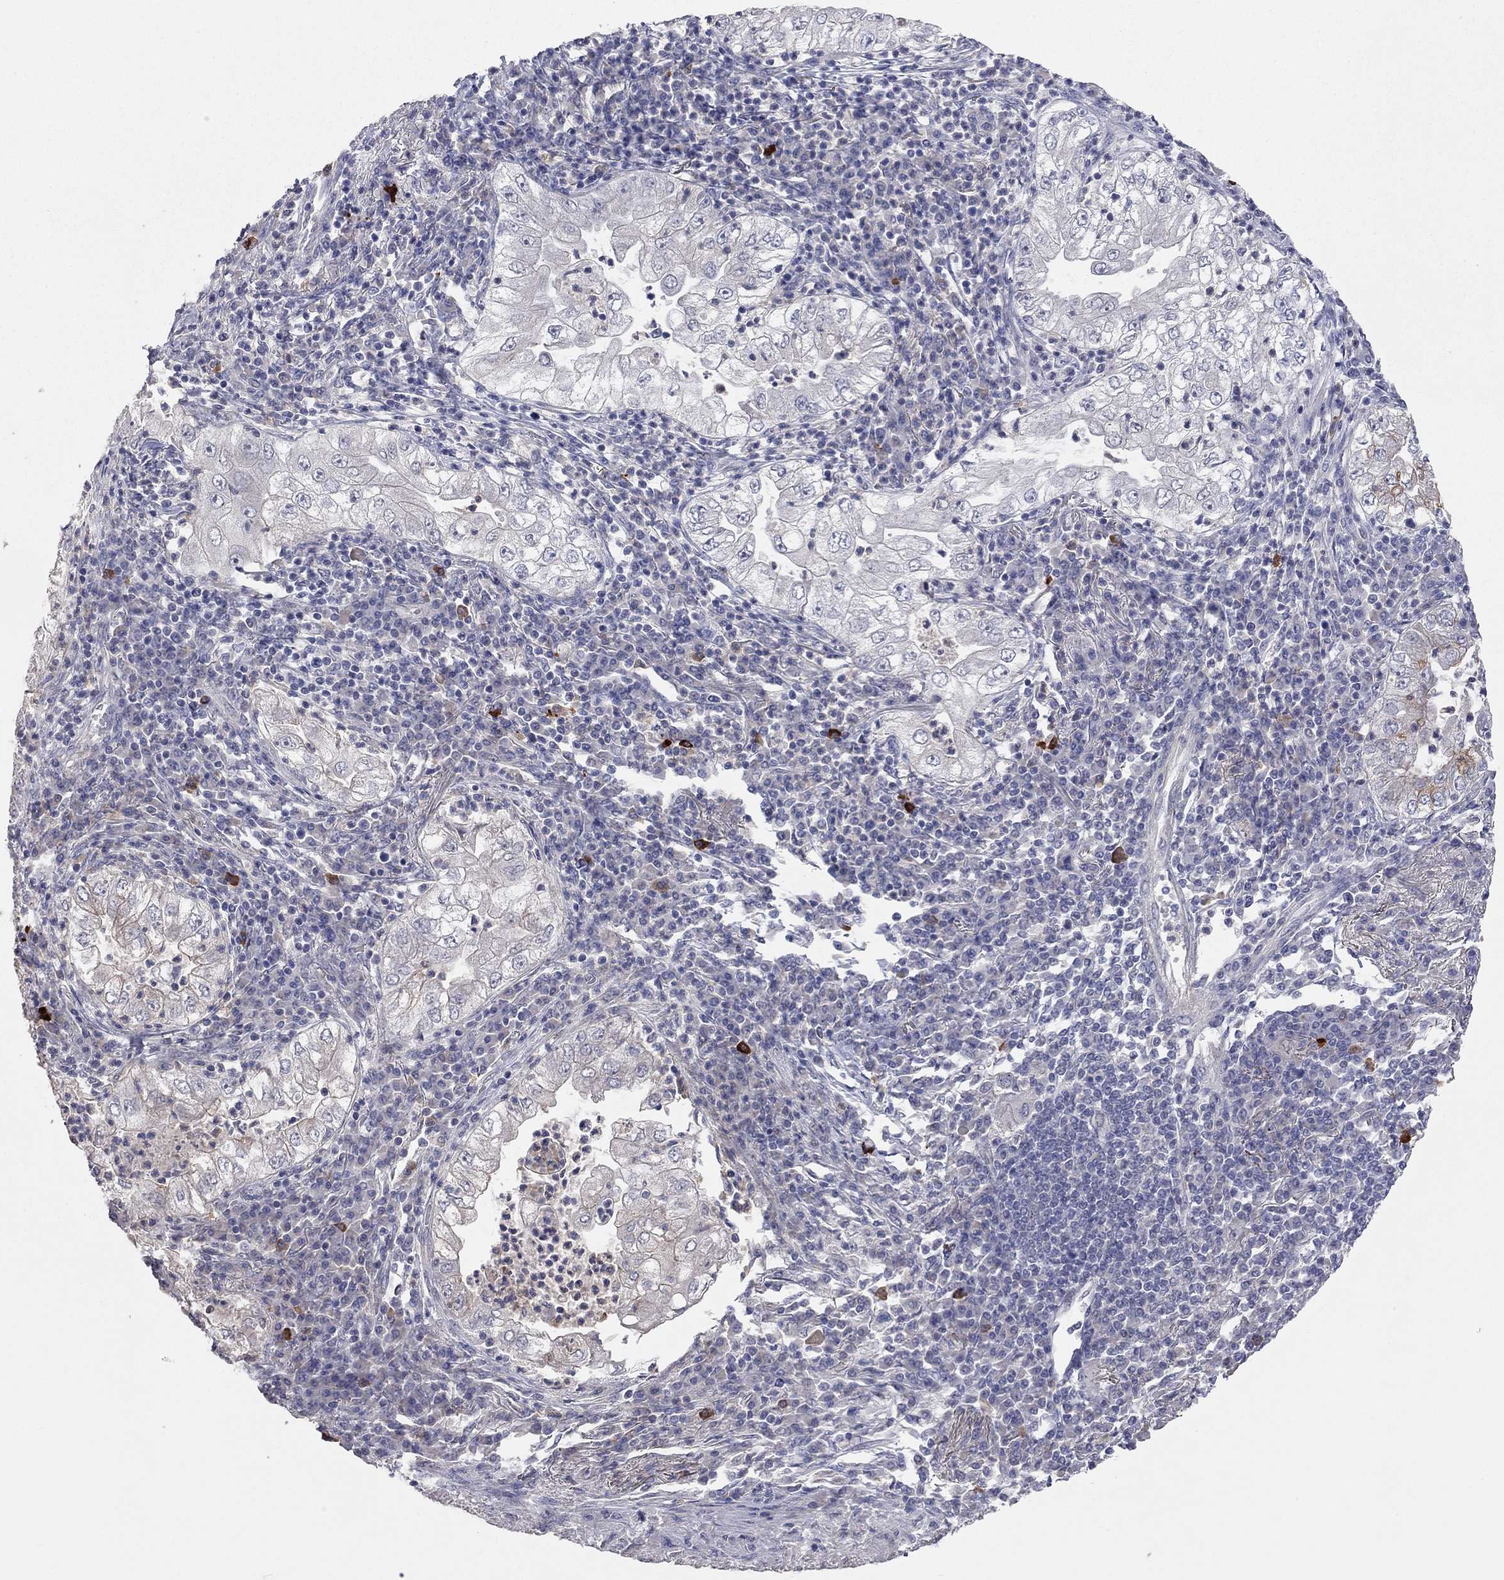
{"staining": {"intensity": "moderate", "quantity": "<25%", "location": "cytoplasmic/membranous"}, "tissue": "lung cancer", "cell_type": "Tumor cells", "image_type": "cancer", "snomed": [{"axis": "morphology", "description": "Adenocarcinoma, NOS"}, {"axis": "topography", "description": "Lung"}], "caption": "Lung cancer (adenocarcinoma) stained with a protein marker demonstrates moderate staining in tumor cells.", "gene": "KCNB1", "patient": {"sex": "female", "age": 73}}